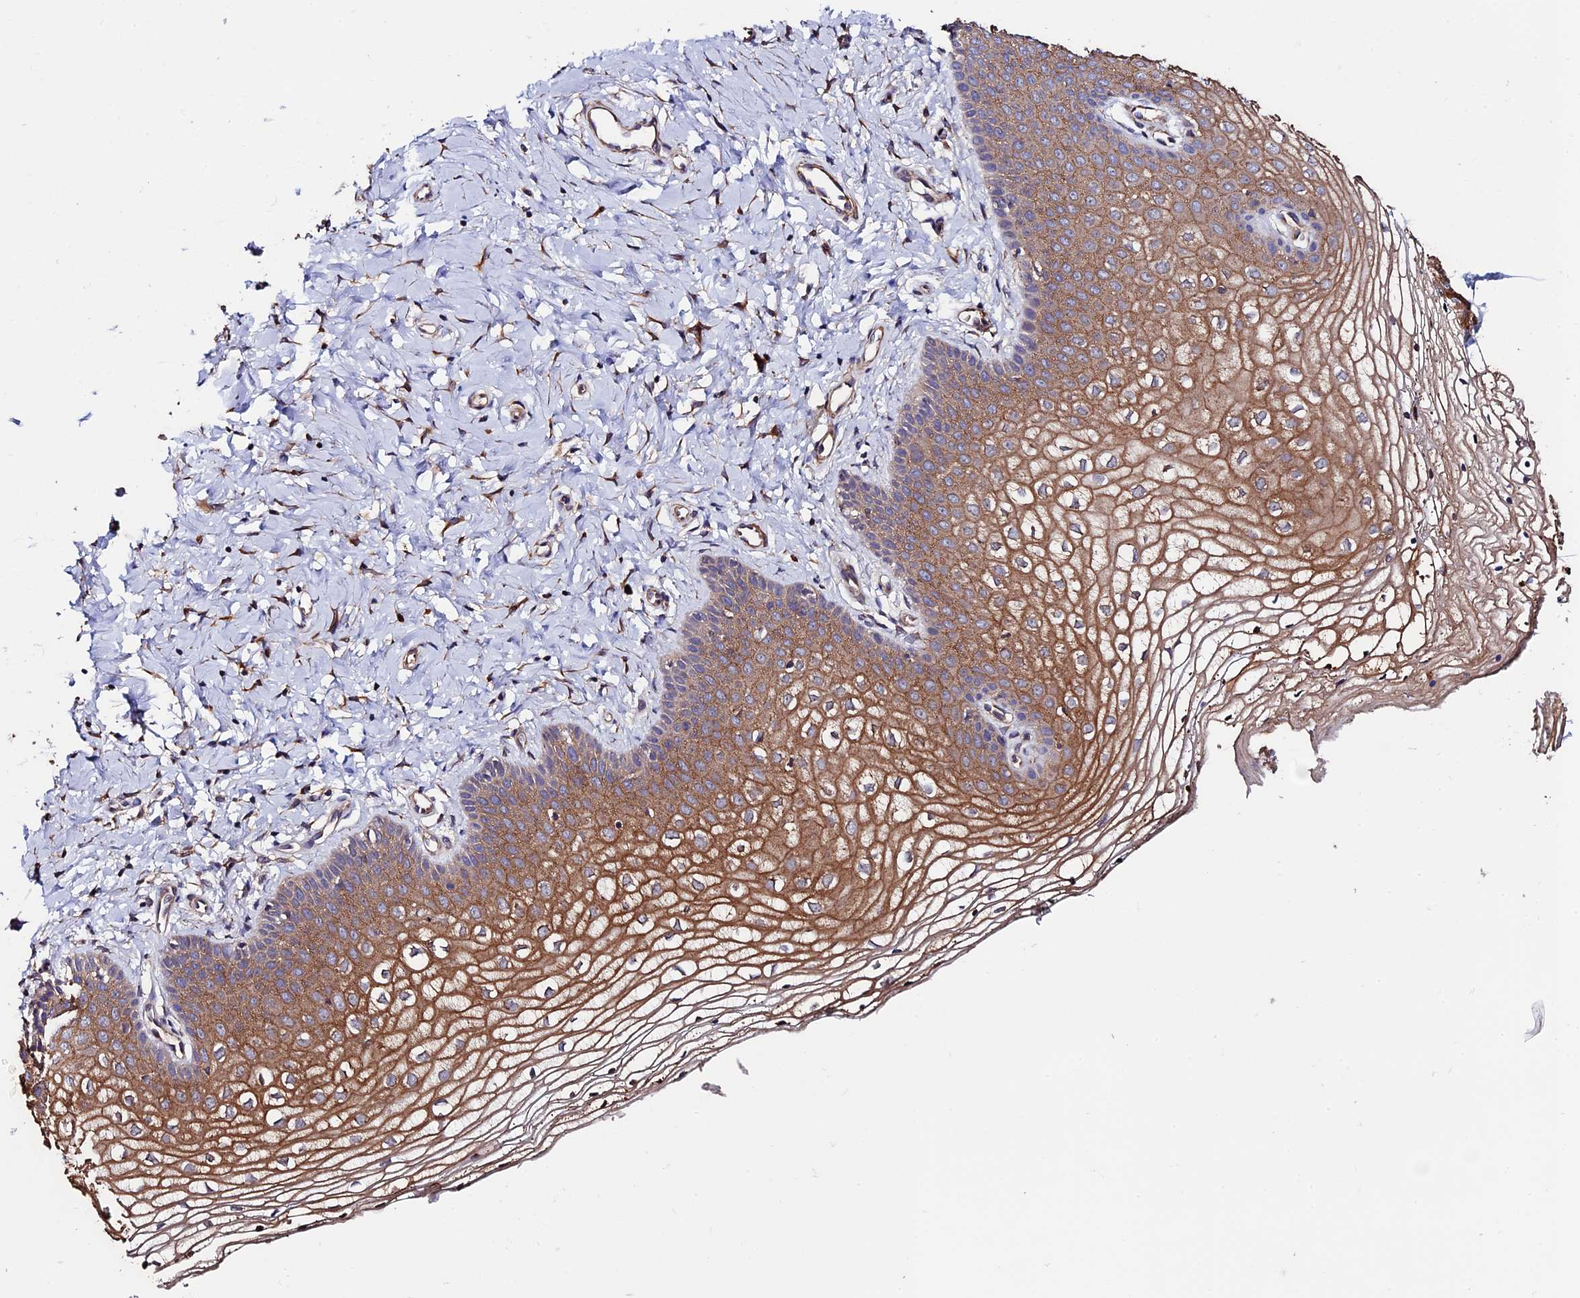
{"staining": {"intensity": "moderate", "quantity": ">75%", "location": "cytoplasmic/membranous"}, "tissue": "vagina", "cell_type": "Squamous epithelial cells", "image_type": "normal", "snomed": [{"axis": "morphology", "description": "Normal tissue, NOS"}, {"axis": "topography", "description": "Vagina"}], "caption": "High-power microscopy captured an immunohistochemistry (IHC) micrograph of normal vagina, revealing moderate cytoplasmic/membranous staining in about >75% of squamous epithelial cells. The staining was performed using DAB to visualize the protein expression in brown, while the nuclei were stained in blue with hematoxylin (Magnification: 20x).", "gene": "SLC9A5", "patient": {"sex": "female", "age": 68}}